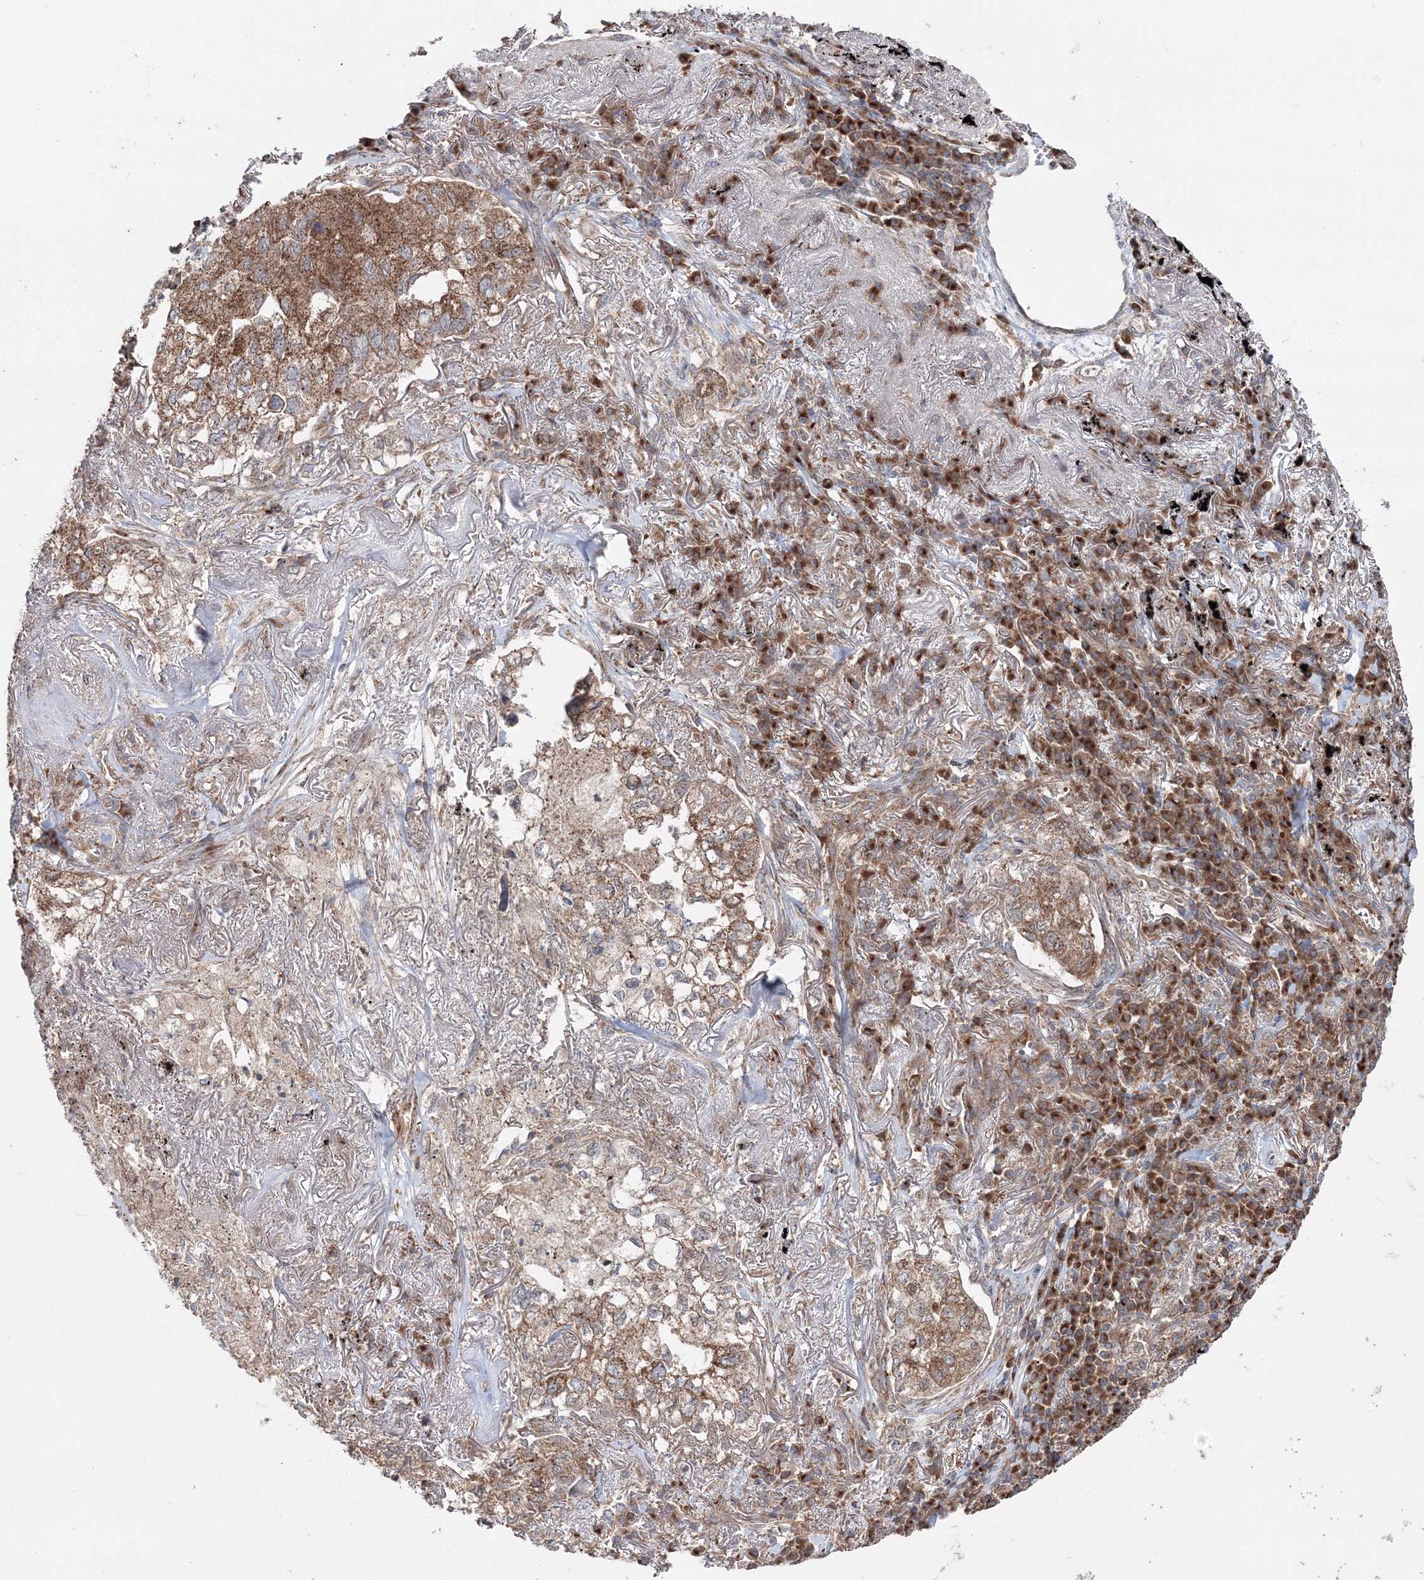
{"staining": {"intensity": "strong", "quantity": ">75%", "location": "cytoplasmic/membranous"}, "tissue": "lung cancer", "cell_type": "Tumor cells", "image_type": "cancer", "snomed": [{"axis": "morphology", "description": "Adenocarcinoma, NOS"}, {"axis": "topography", "description": "Lung"}], "caption": "Human lung cancer stained for a protein (brown) demonstrates strong cytoplasmic/membranous positive staining in about >75% of tumor cells.", "gene": "PEX13", "patient": {"sex": "male", "age": 65}}